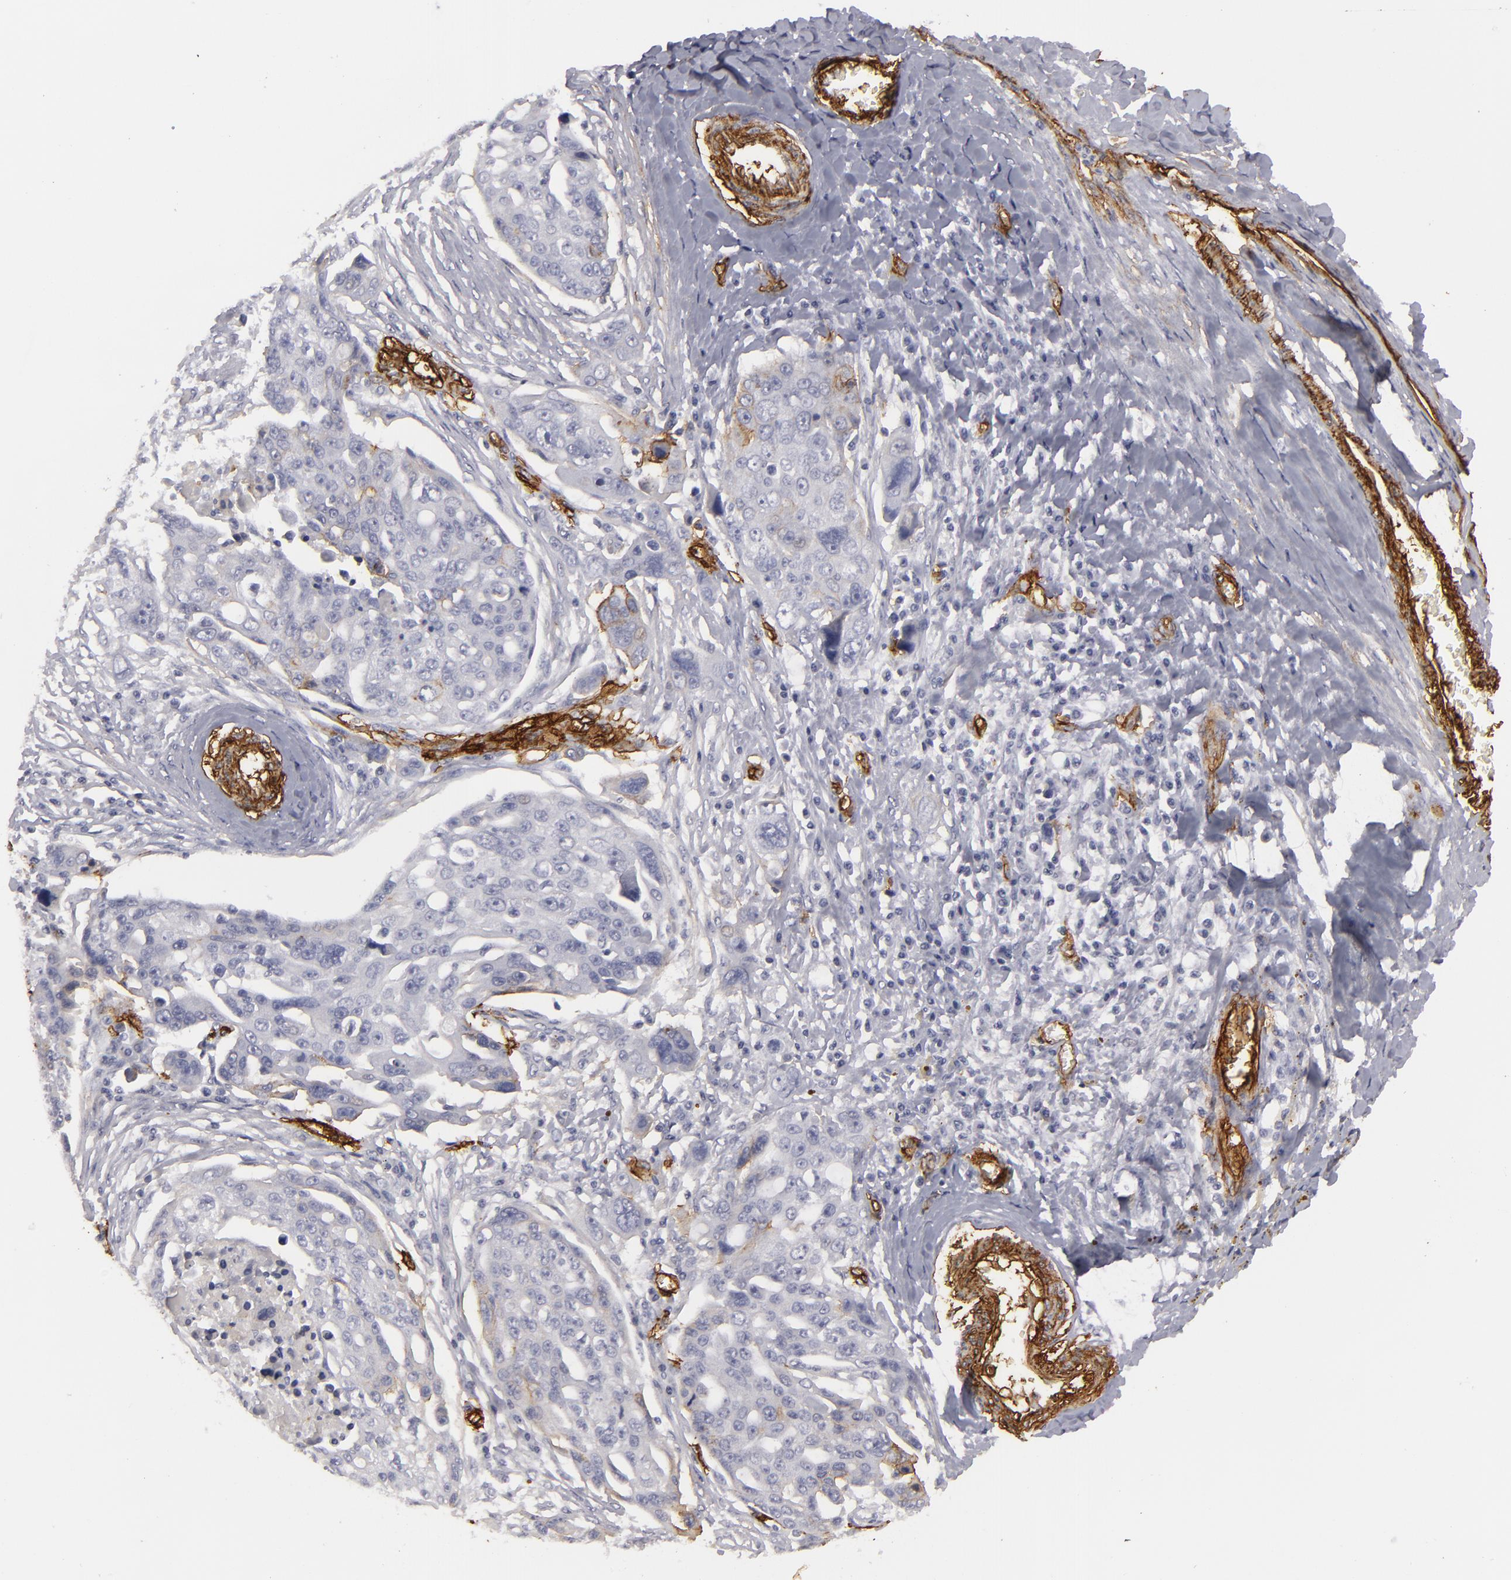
{"staining": {"intensity": "negative", "quantity": "none", "location": "none"}, "tissue": "ovarian cancer", "cell_type": "Tumor cells", "image_type": "cancer", "snomed": [{"axis": "morphology", "description": "Carcinoma, endometroid"}, {"axis": "topography", "description": "Ovary"}], "caption": "Tumor cells show no significant staining in ovarian cancer.", "gene": "MCAM", "patient": {"sex": "female", "age": 75}}